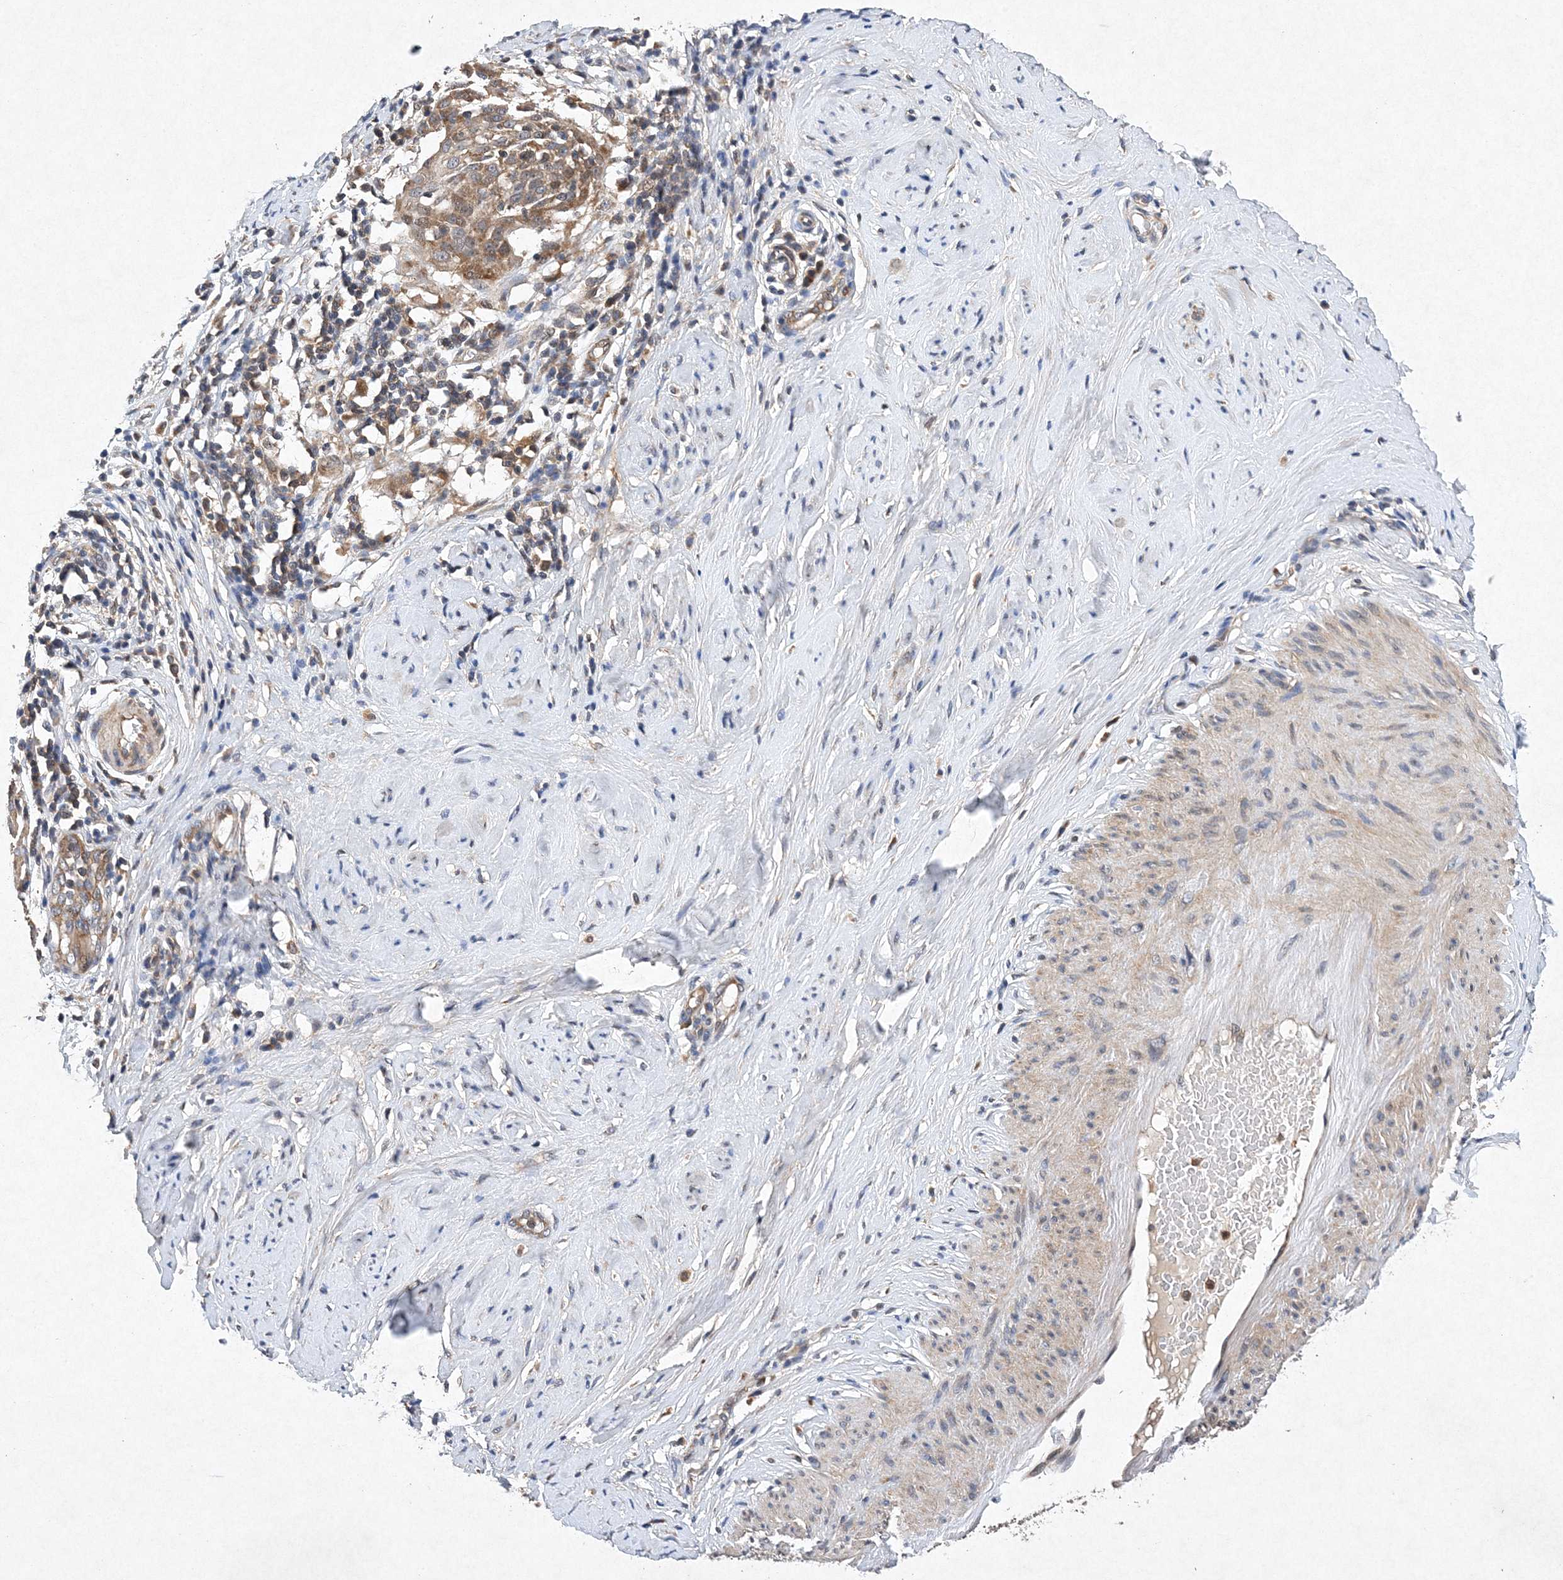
{"staining": {"intensity": "moderate", "quantity": ">75%", "location": "cytoplasmic/membranous"}, "tissue": "cervical cancer", "cell_type": "Tumor cells", "image_type": "cancer", "snomed": [{"axis": "morphology", "description": "Squamous cell carcinoma, NOS"}, {"axis": "topography", "description": "Cervix"}], "caption": "Immunohistochemical staining of cervical cancer (squamous cell carcinoma) reveals moderate cytoplasmic/membranous protein positivity in about >75% of tumor cells. The staining was performed using DAB, with brown indicating positive protein expression. Nuclei are stained blue with hematoxylin.", "gene": "PROSER1", "patient": {"sex": "female", "age": 51}}